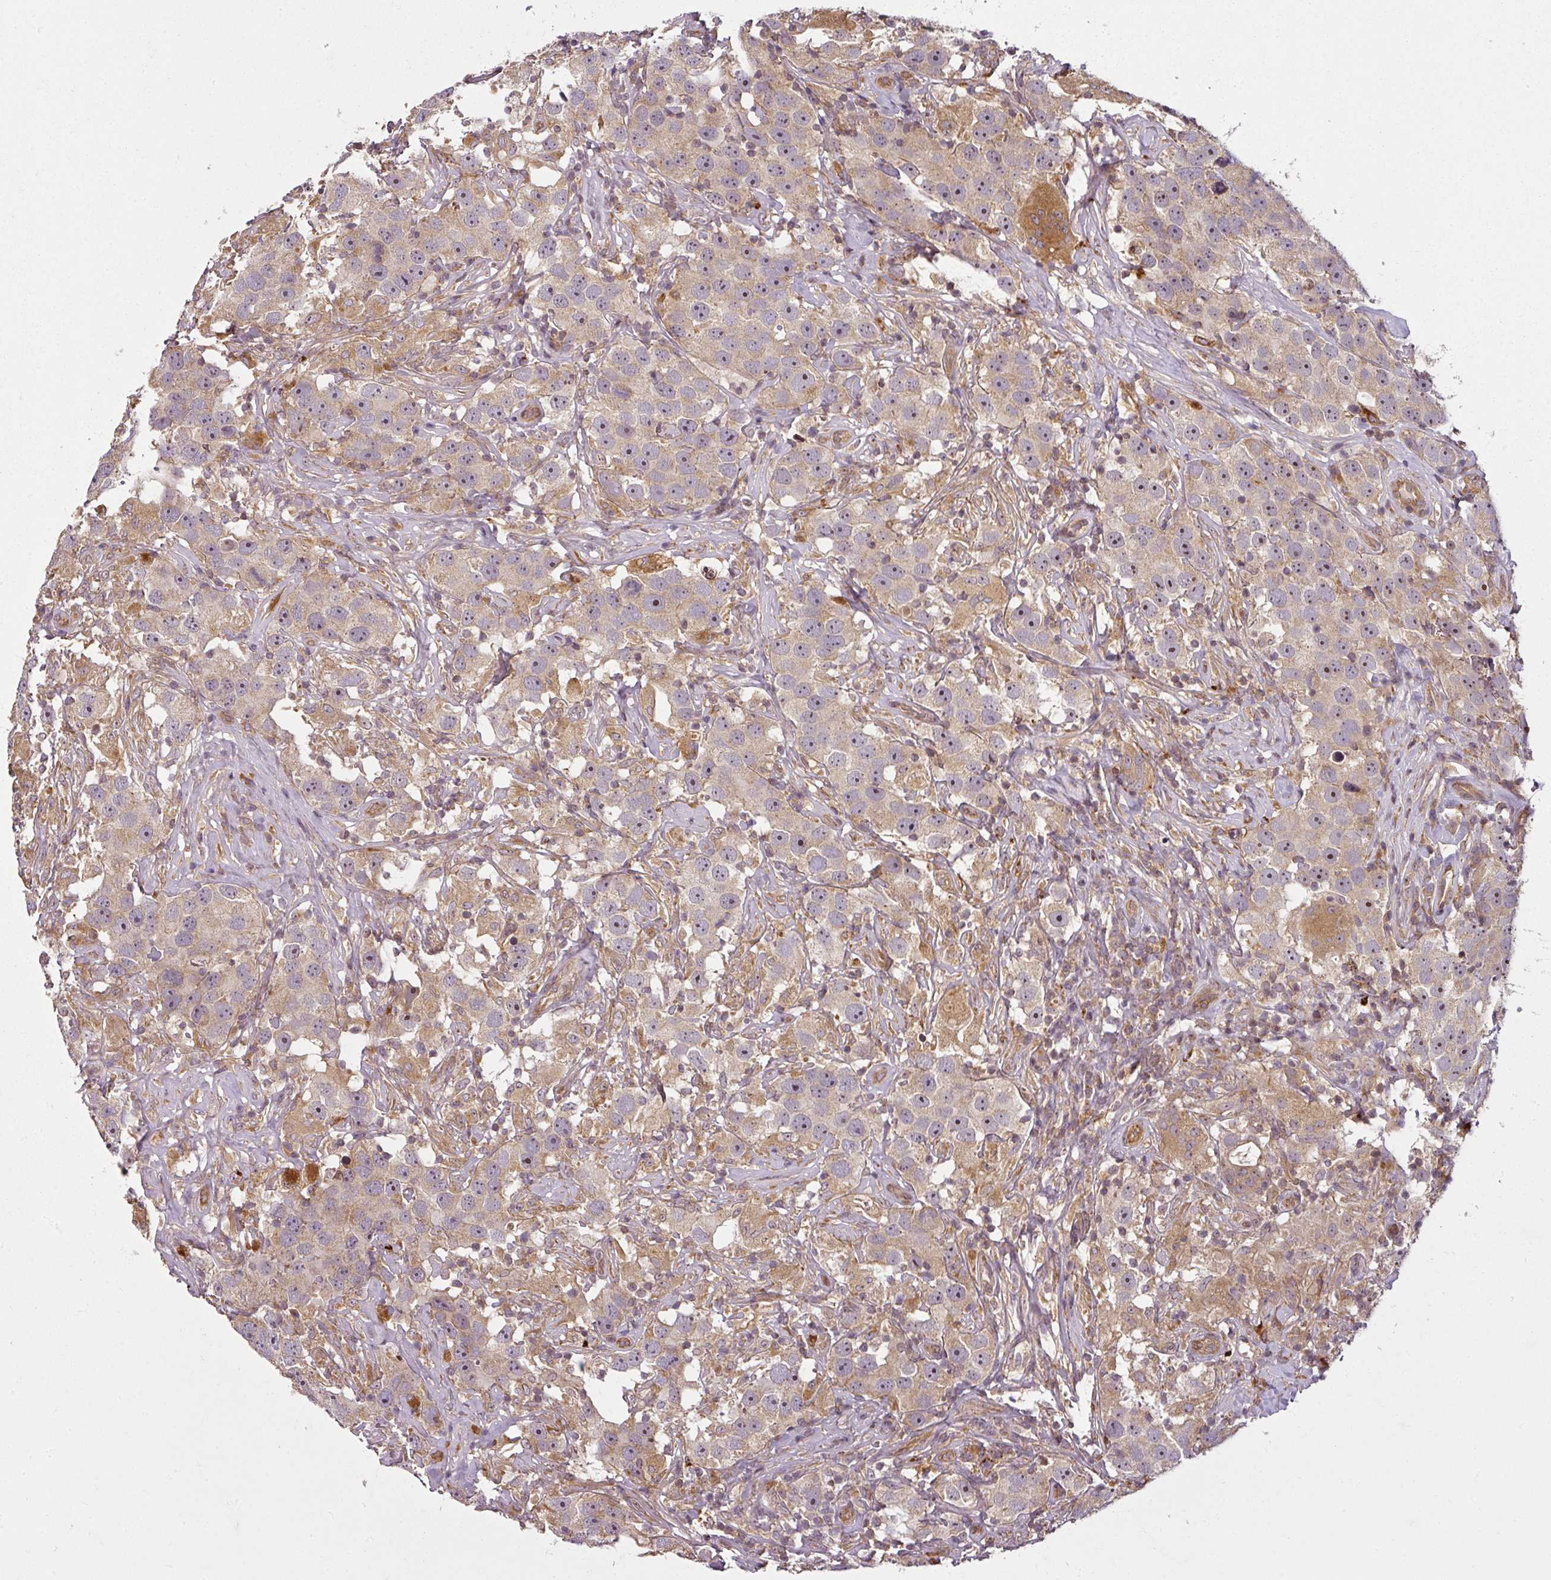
{"staining": {"intensity": "moderate", "quantity": ">75%", "location": "cytoplasmic/membranous,nuclear"}, "tissue": "testis cancer", "cell_type": "Tumor cells", "image_type": "cancer", "snomed": [{"axis": "morphology", "description": "Seminoma, NOS"}, {"axis": "topography", "description": "Testis"}], "caption": "IHC histopathology image of neoplastic tissue: seminoma (testis) stained using immunohistochemistry exhibits medium levels of moderate protein expression localized specifically in the cytoplasmic/membranous and nuclear of tumor cells, appearing as a cytoplasmic/membranous and nuclear brown color.", "gene": "DIMT1", "patient": {"sex": "male", "age": 49}}